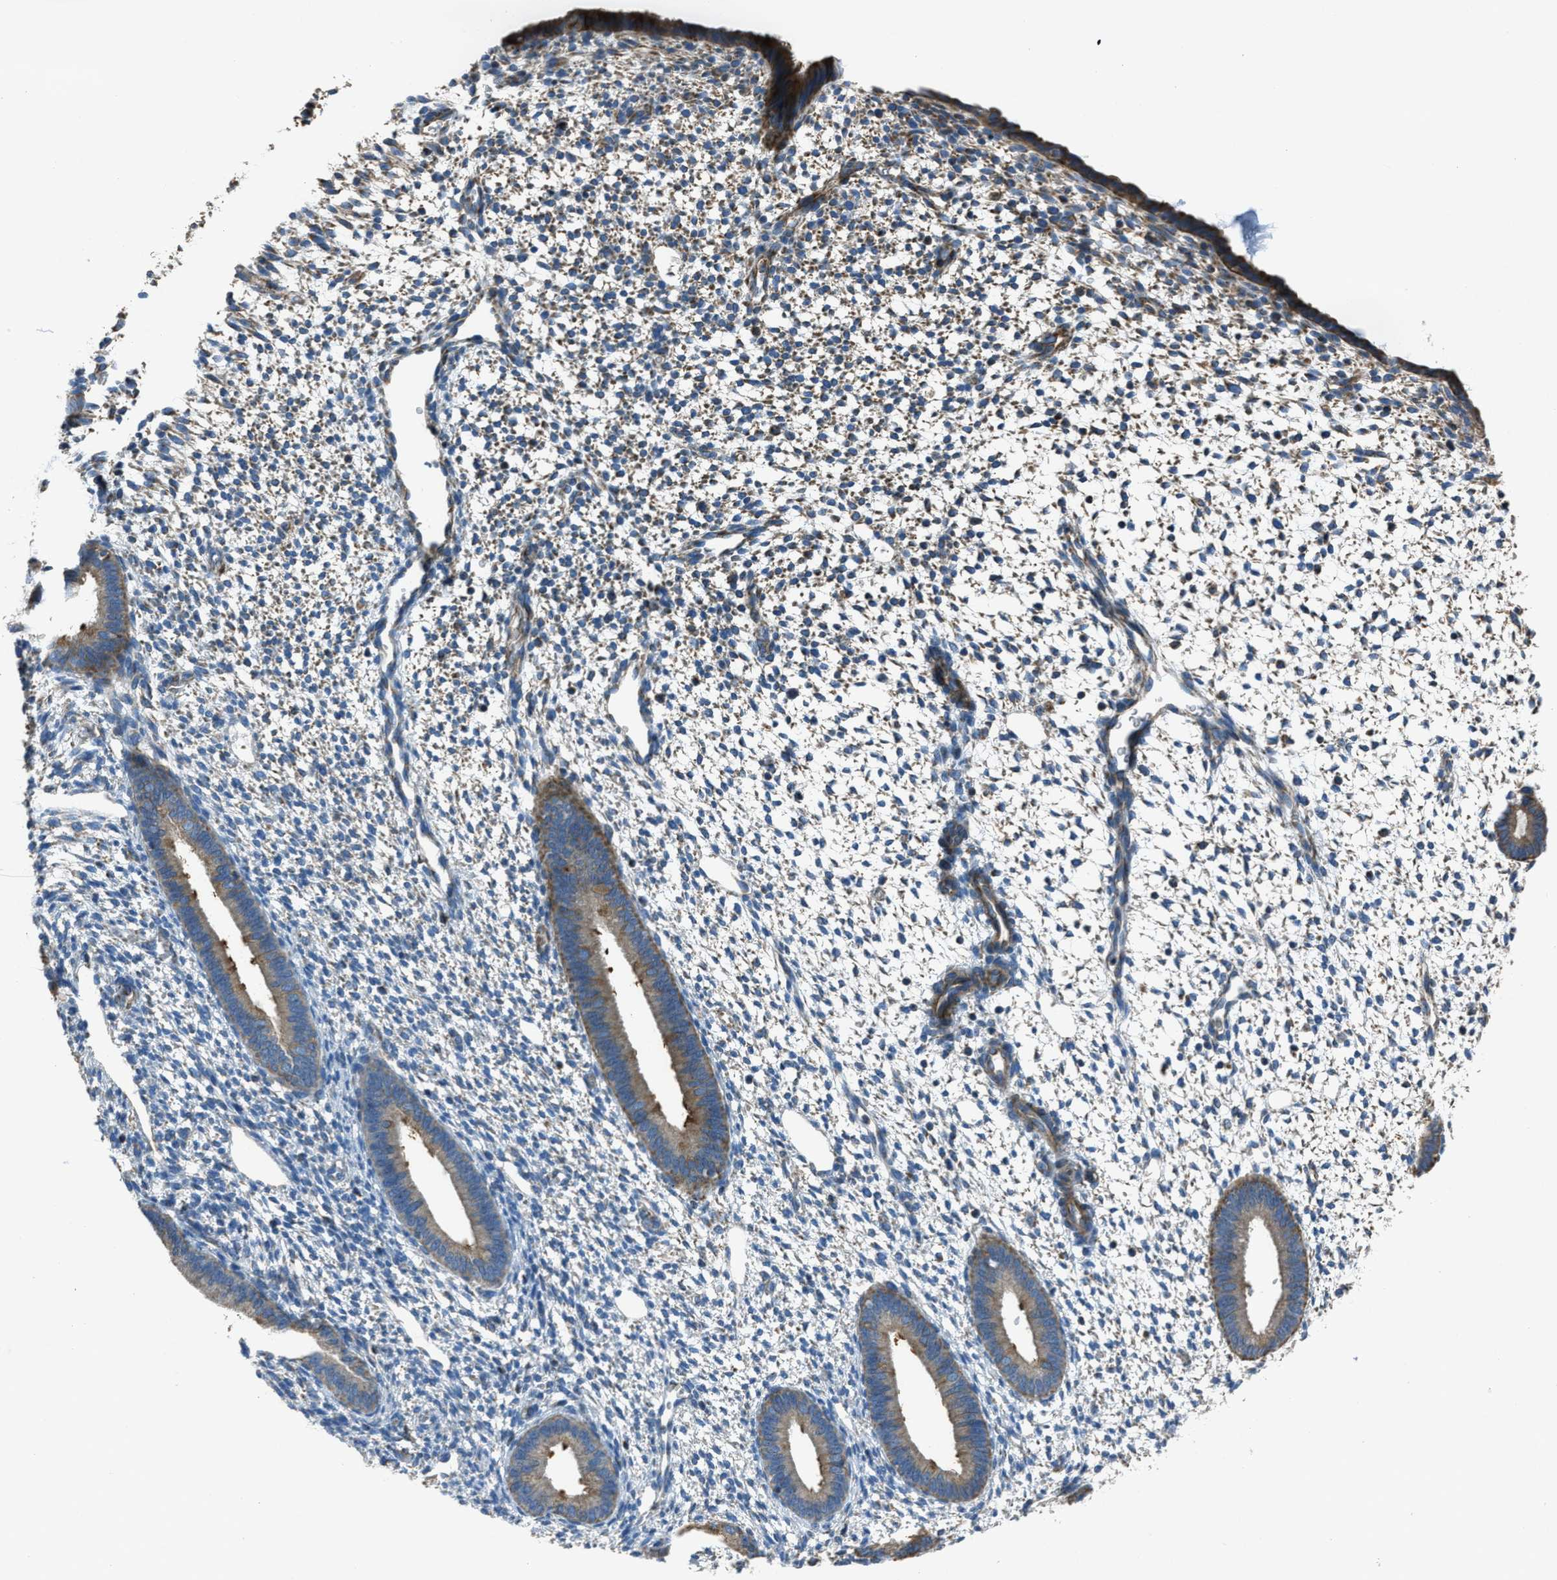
{"staining": {"intensity": "negative", "quantity": "none", "location": "none"}, "tissue": "endometrium", "cell_type": "Cells in endometrial stroma", "image_type": "normal", "snomed": [{"axis": "morphology", "description": "Normal tissue, NOS"}, {"axis": "topography", "description": "Endometrium"}], "caption": "An IHC histopathology image of unremarkable endometrium is shown. There is no staining in cells in endometrial stroma of endometrium. The staining is performed using DAB (3,3'-diaminobenzidine) brown chromogen with nuclei counter-stained in using hematoxylin.", "gene": "SLC25A11", "patient": {"sex": "female", "age": 46}}